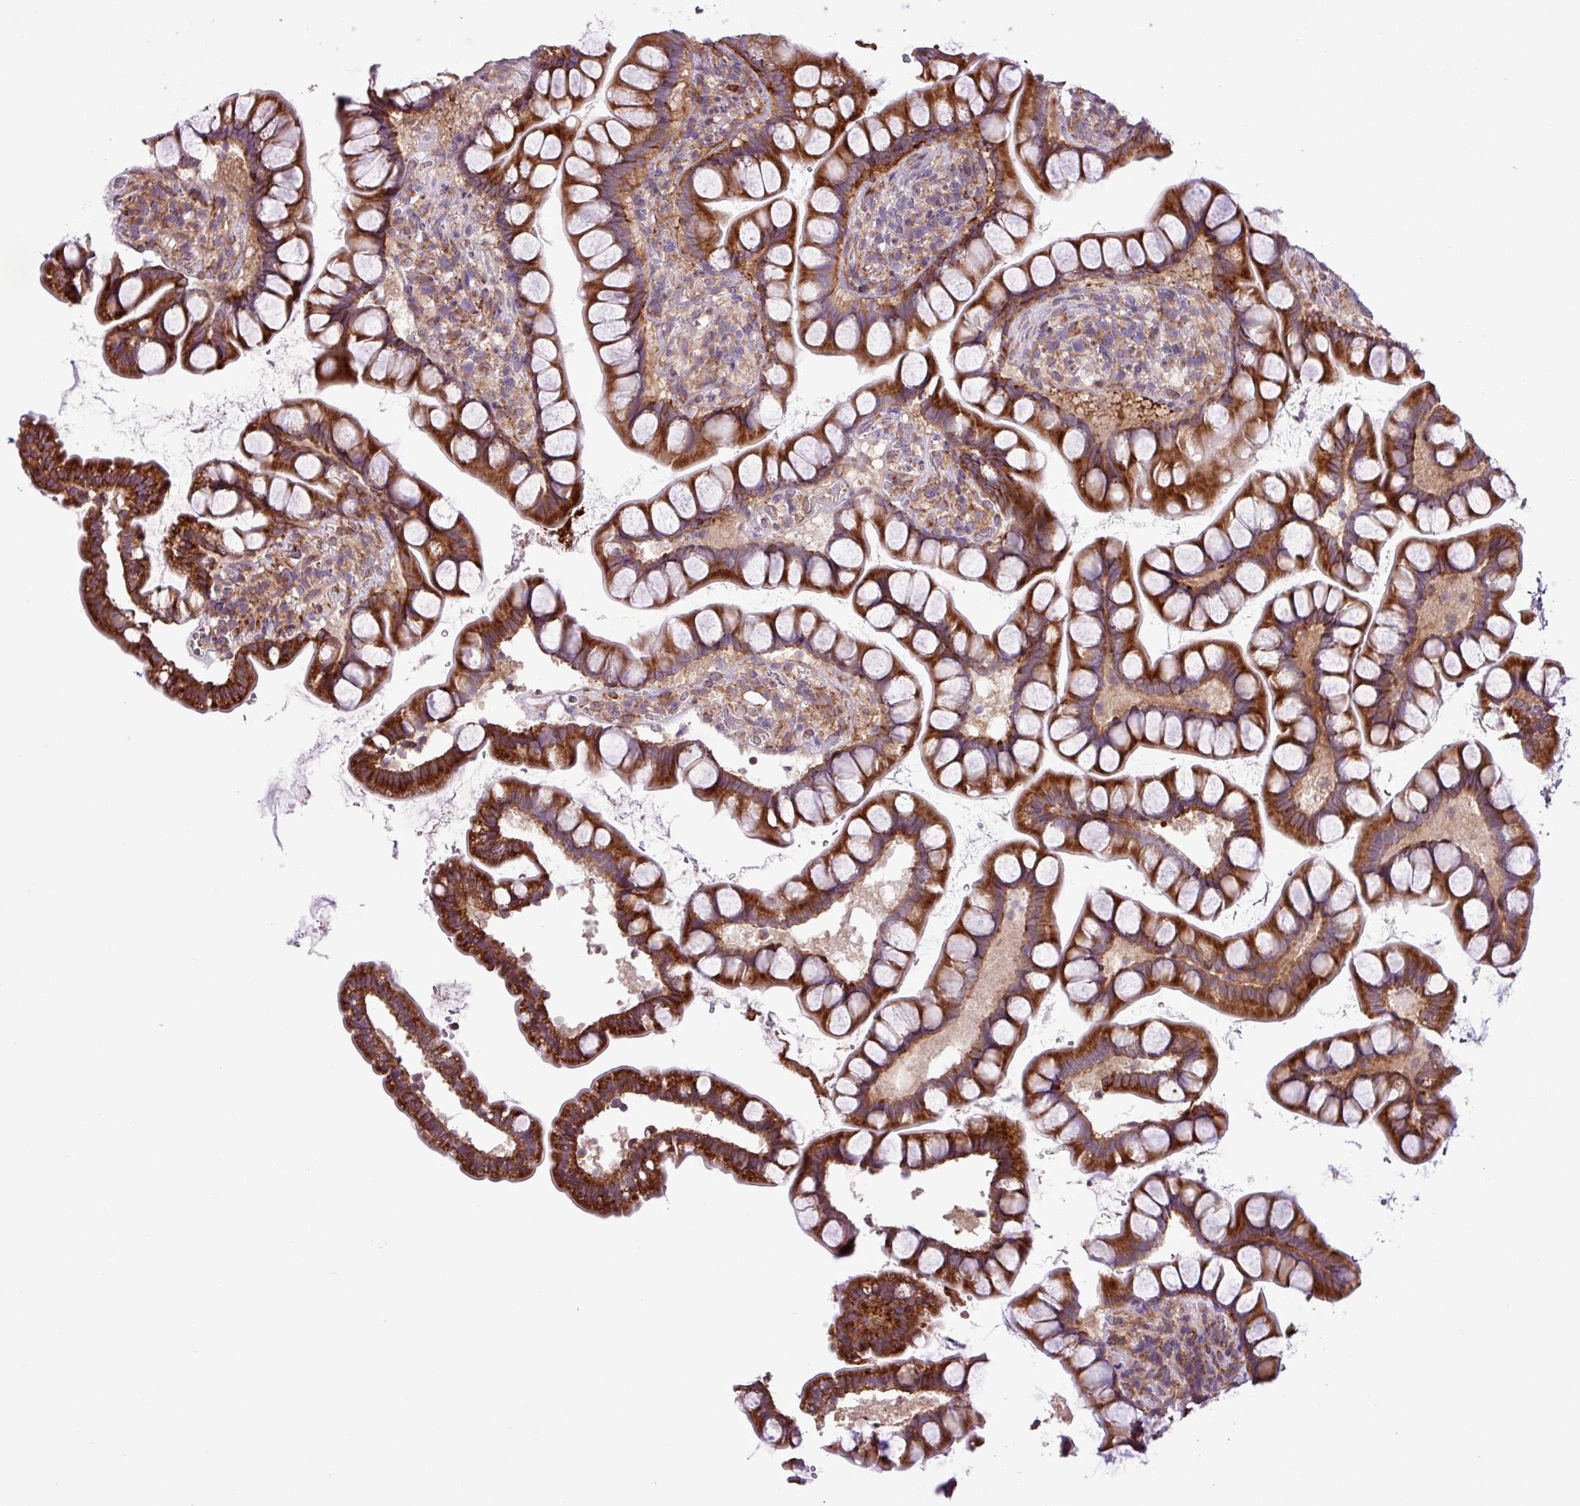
{"staining": {"intensity": "strong", "quantity": ">75%", "location": "cytoplasmic/membranous"}, "tissue": "small intestine", "cell_type": "Glandular cells", "image_type": "normal", "snomed": [{"axis": "morphology", "description": "Normal tissue, NOS"}, {"axis": "topography", "description": "Small intestine"}], "caption": "A high-resolution image shows immunohistochemistry (IHC) staining of benign small intestine, which demonstrates strong cytoplasmic/membranous staining in approximately >75% of glandular cells. The staining was performed using DAB to visualize the protein expression in brown, while the nuclei were stained in blue with hematoxylin (Magnification: 20x).", "gene": "RPL13", "patient": {"sex": "male", "age": 70}}